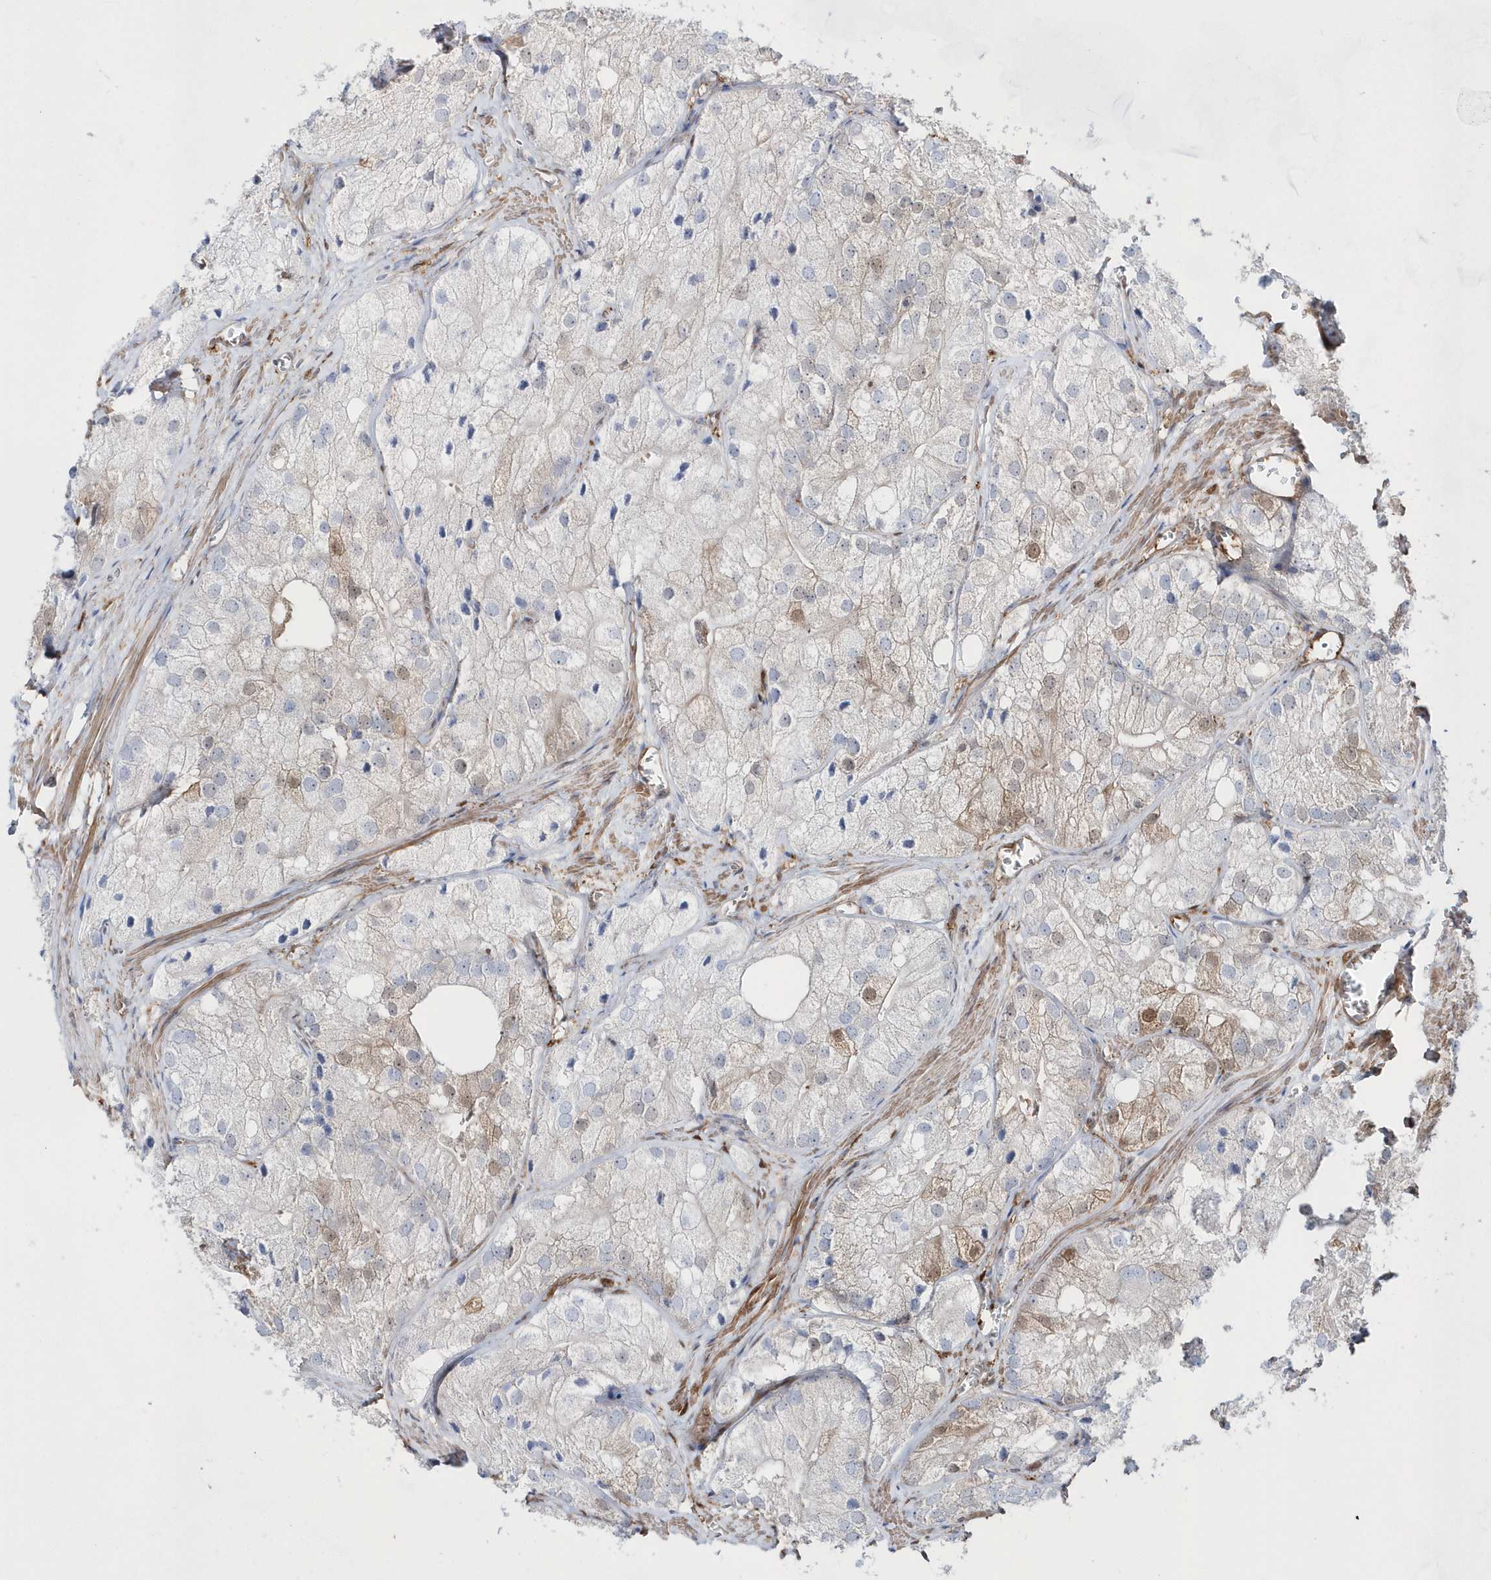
{"staining": {"intensity": "moderate", "quantity": "<25%", "location": "nuclear"}, "tissue": "prostate cancer", "cell_type": "Tumor cells", "image_type": "cancer", "snomed": [{"axis": "morphology", "description": "Adenocarcinoma, Low grade"}, {"axis": "topography", "description": "Prostate"}], "caption": "An image of prostate adenocarcinoma (low-grade) stained for a protein shows moderate nuclear brown staining in tumor cells. The staining is performed using DAB (3,3'-diaminobenzidine) brown chromogen to label protein expression. The nuclei are counter-stained blue using hematoxylin.", "gene": "BDH2", "patient": {"sex": "male", "age": 69}}